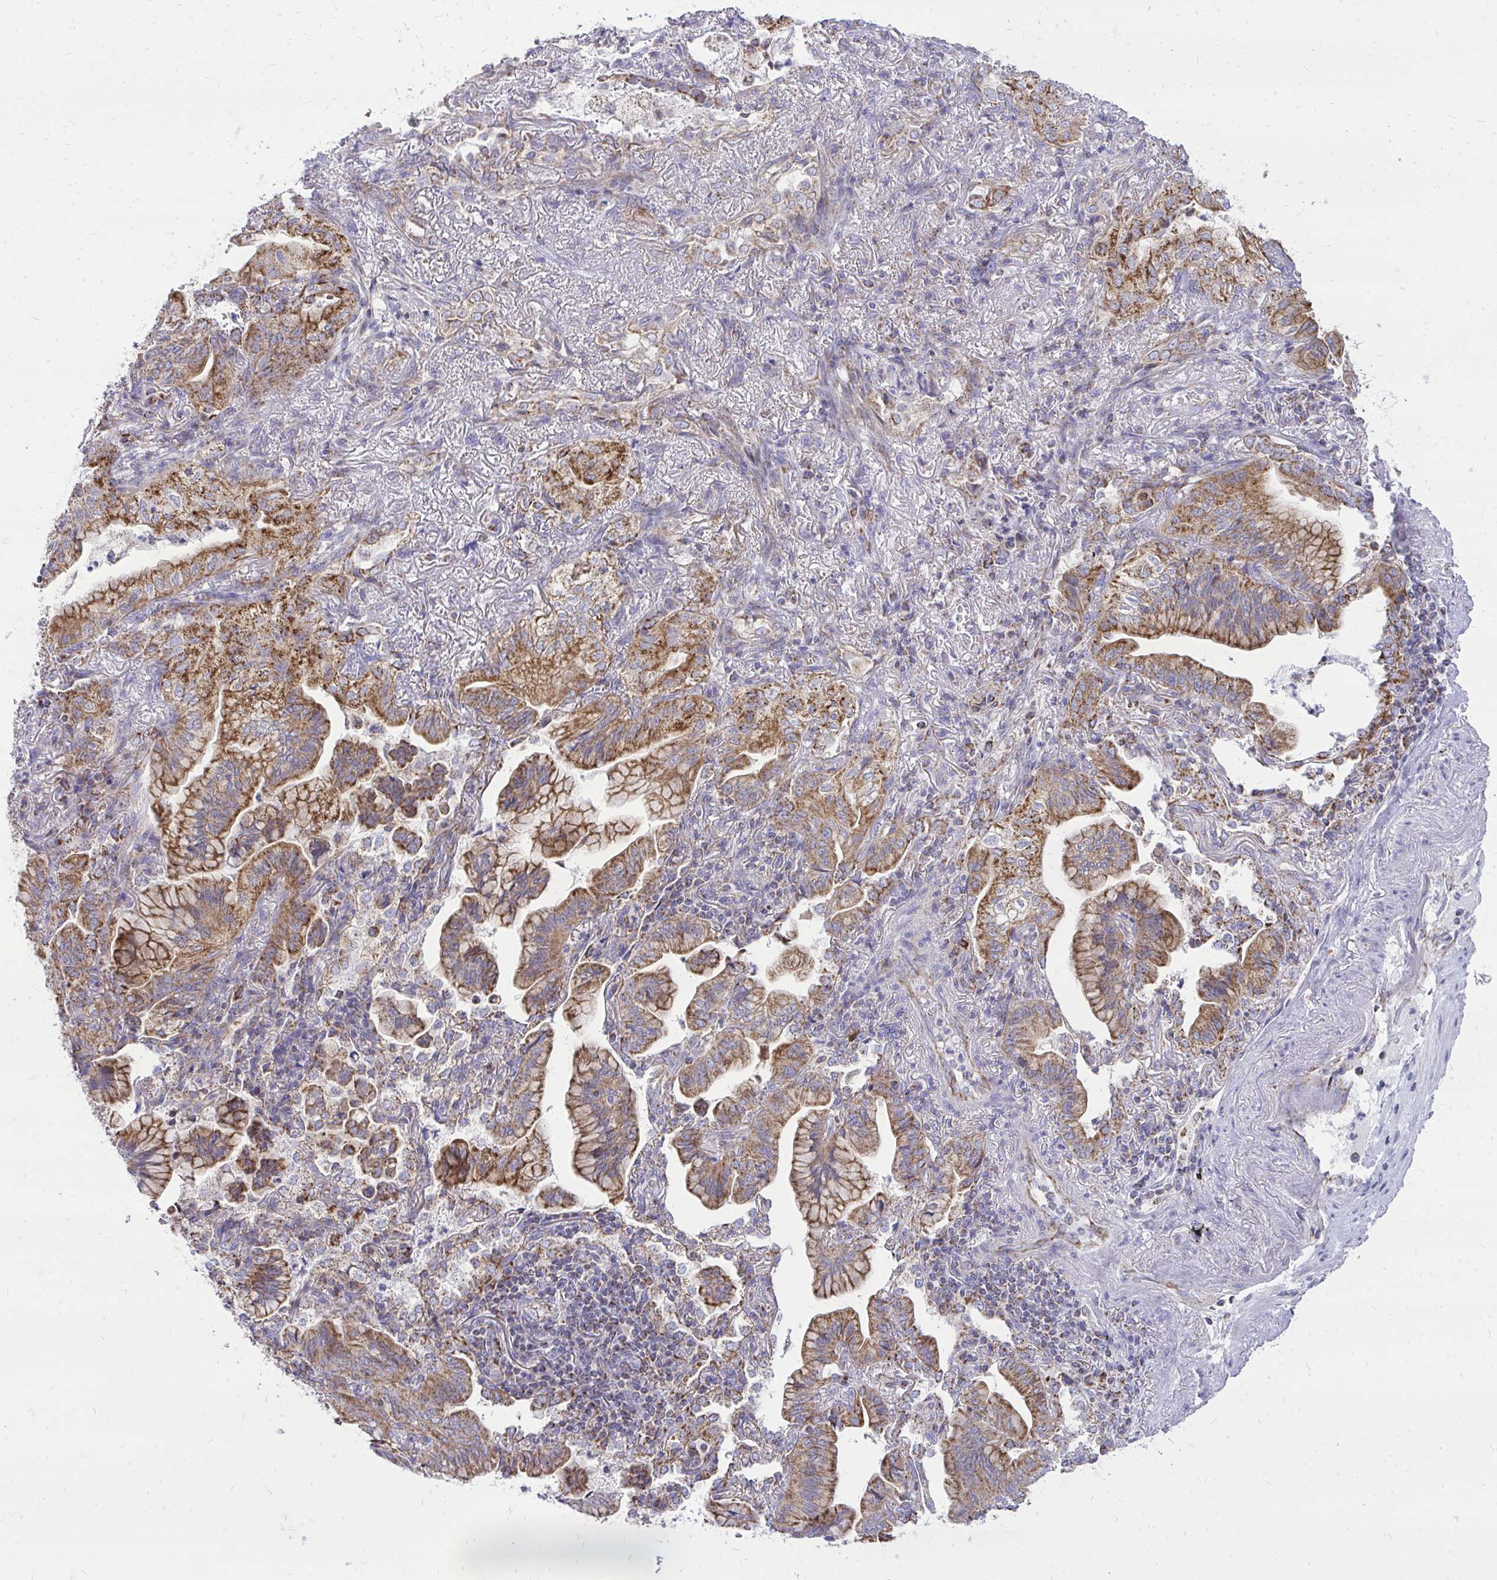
{"staining": {"intensity": "moderate", "quantity": ">75%", "location": "cytoplasmic/membranous"}, "tissue": "lung cancer", "cell_type": "Tumor cells", "image_type": "cancer", "snomed": [{"axis": "morphology", "description": "Adenocarcinoma, NOS"}, {"axis": "topography", "description": "Lung"}], "caption": "Moderate cytoplasmic/membranous positivity is seen in about >75% of tumor cells in lung cancer.", "gene": "SPTBN2", "patient": {"sex": "male", "age": 77}}